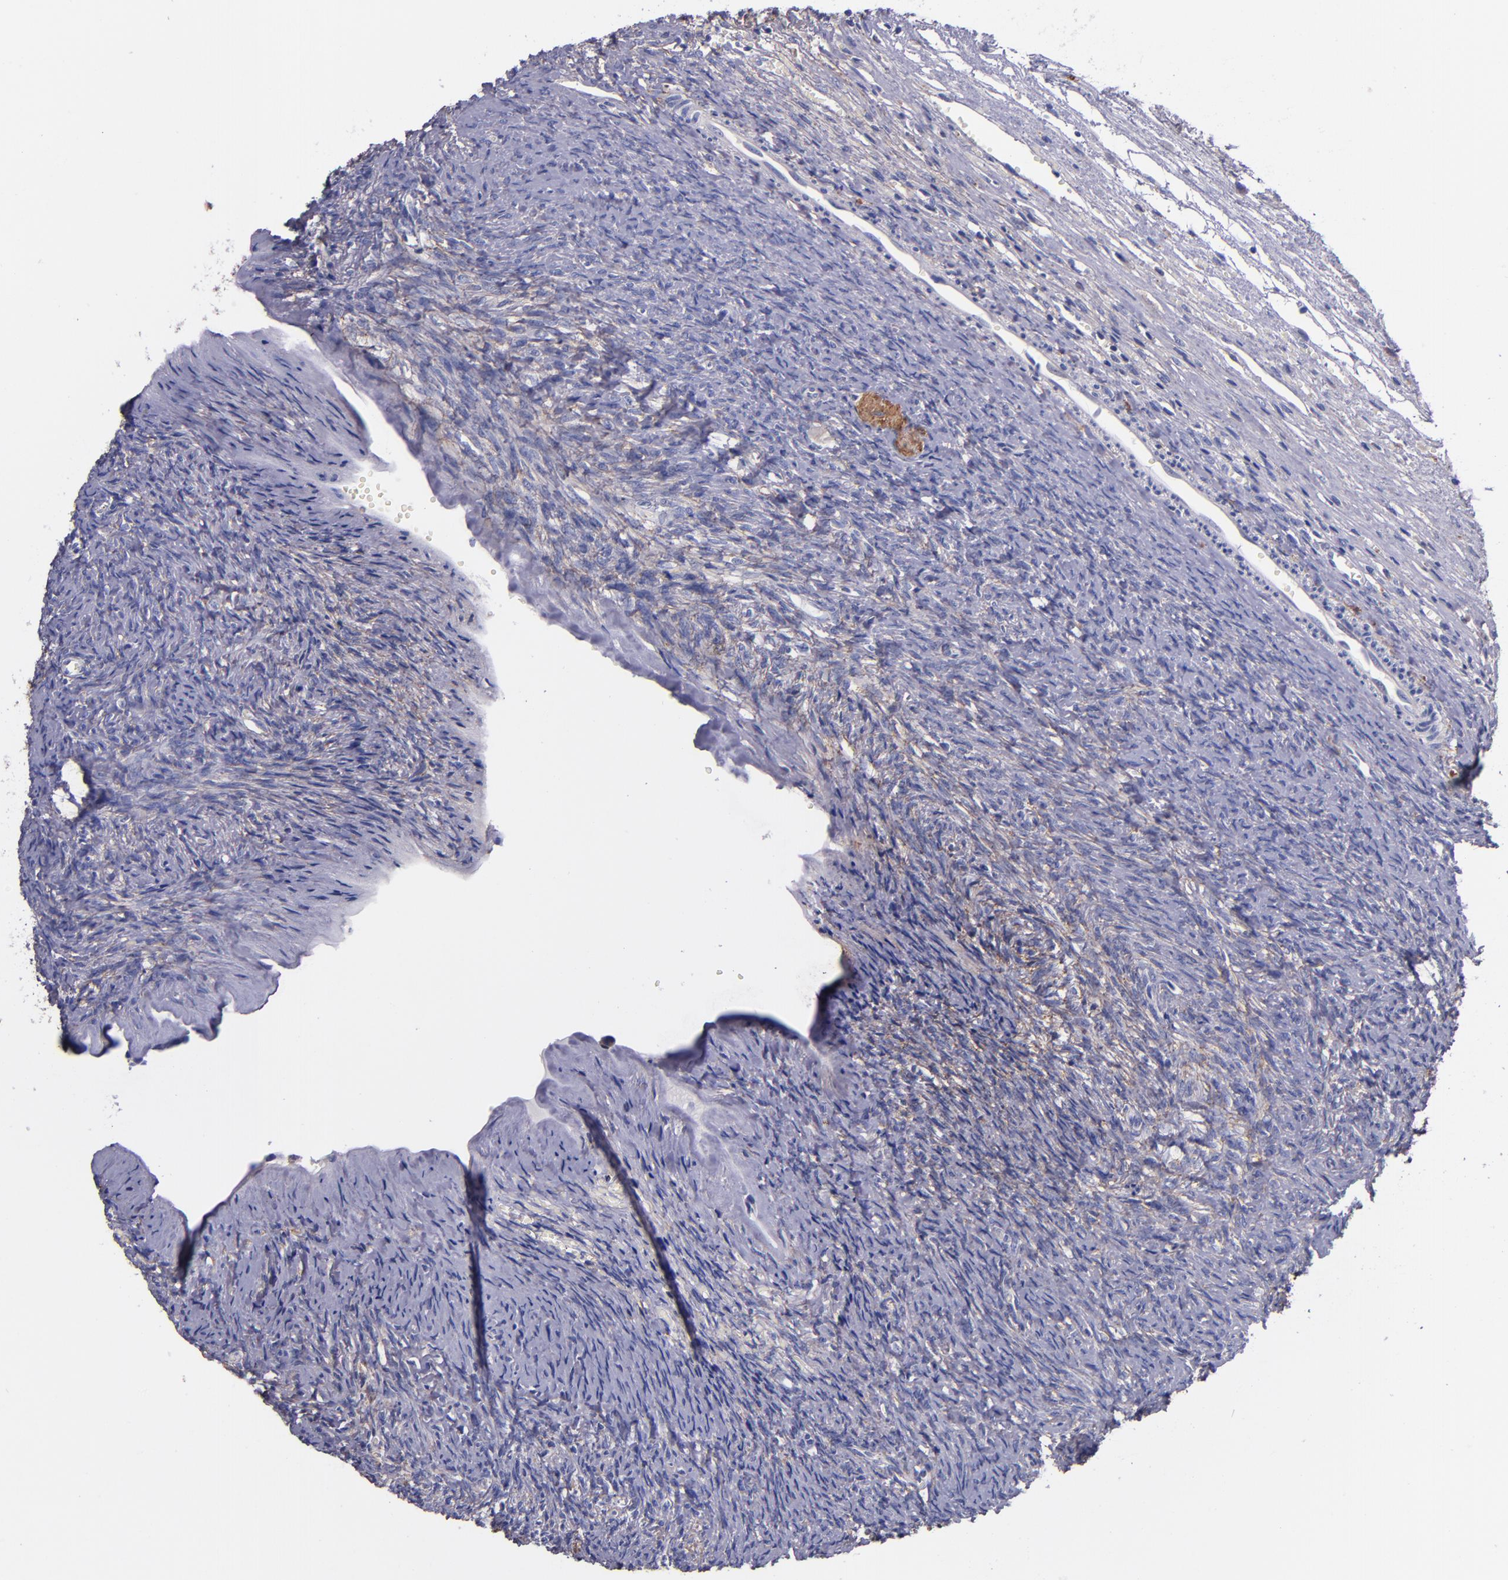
{"staining": {"intensity": "negative", "quantity": "none", "location": "none"}, "tissue": "ovary", "cell_type": "Follicle cells", "image_type": "normal", "snomed": [{"axis": "morphology", "description": "Normal tissue, NOS"}, {"axis": "topography", "description": "Ovary"}], "caption": "Immunohistochemistry photomicrograph of benign human ovary stained for a protein (brown), which reveals no staining in follicle cells. Brightfield microscopy of immunohistochemistry (IHC) stained with DAB (3,3'-diaminobenzidine) (brown) and hematoxylin (blue), captured at high magnification.", "gene": "IVL", "patient": {"sex": "female", "age": 56}}